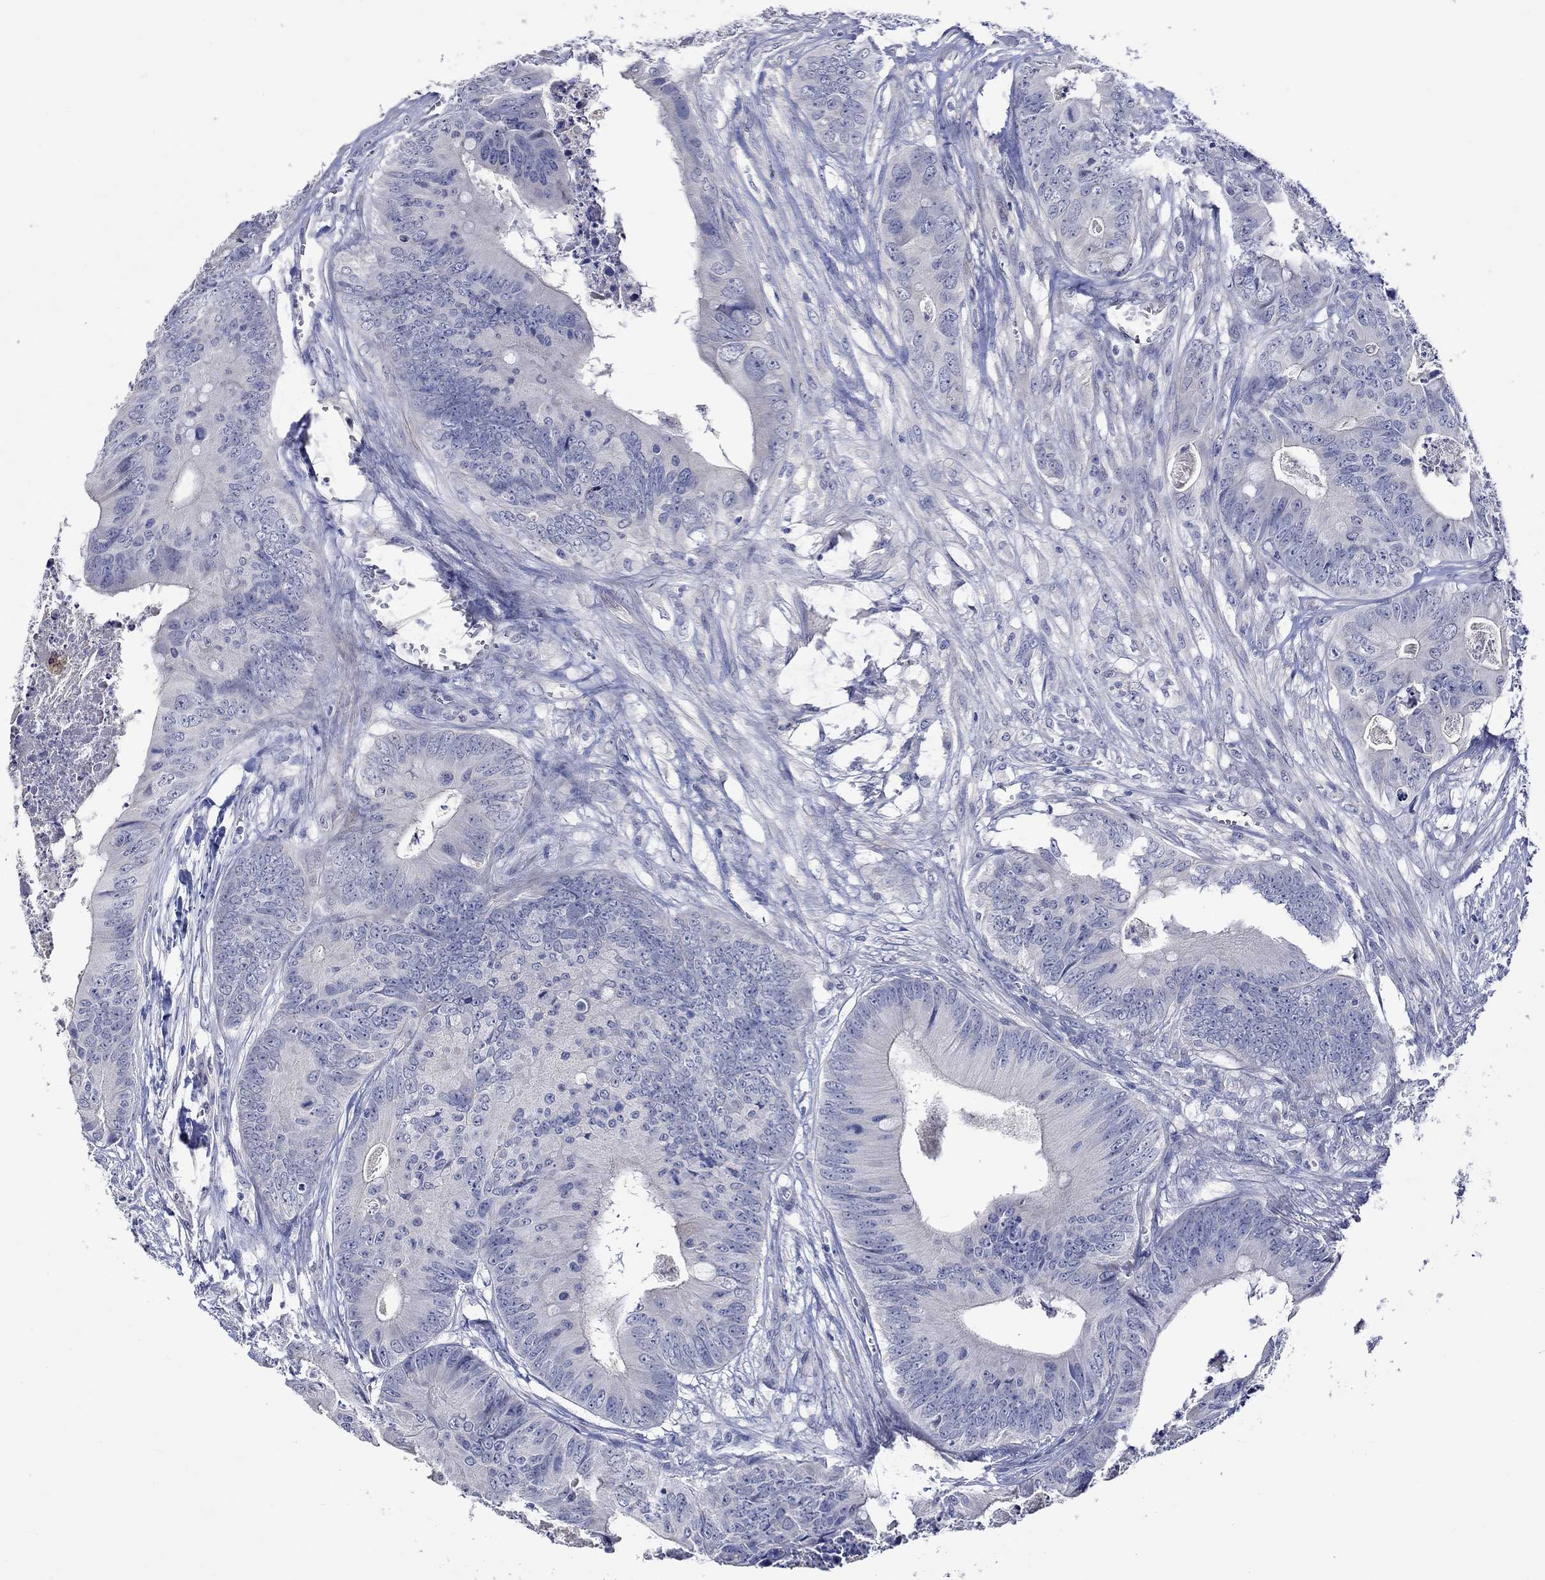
{"staining": {"intensity": "negative", "quantity": "none", "location": "none"}, "tissue": "colorectal cancer", "cell_type": "Tumor cells", "image_type": "cancer", "snomed": [{"axis": "morphology", "description": "Adenocarcinoma, NOS"}, {"axis": "topography", "description": "Colon"}], "caption": "Immunohistochemical staining of colorectal cancer (adenocarcinoma) demonstrates no significant staining in tumor cells. Brightfield microscopy of immunohistochemistry (IHC) stained with DAB (brown) and hematoxylin (blue), captured at high magnification.", "gene": "CRYAB", "patient": {"sex": "male", "age": 84}}